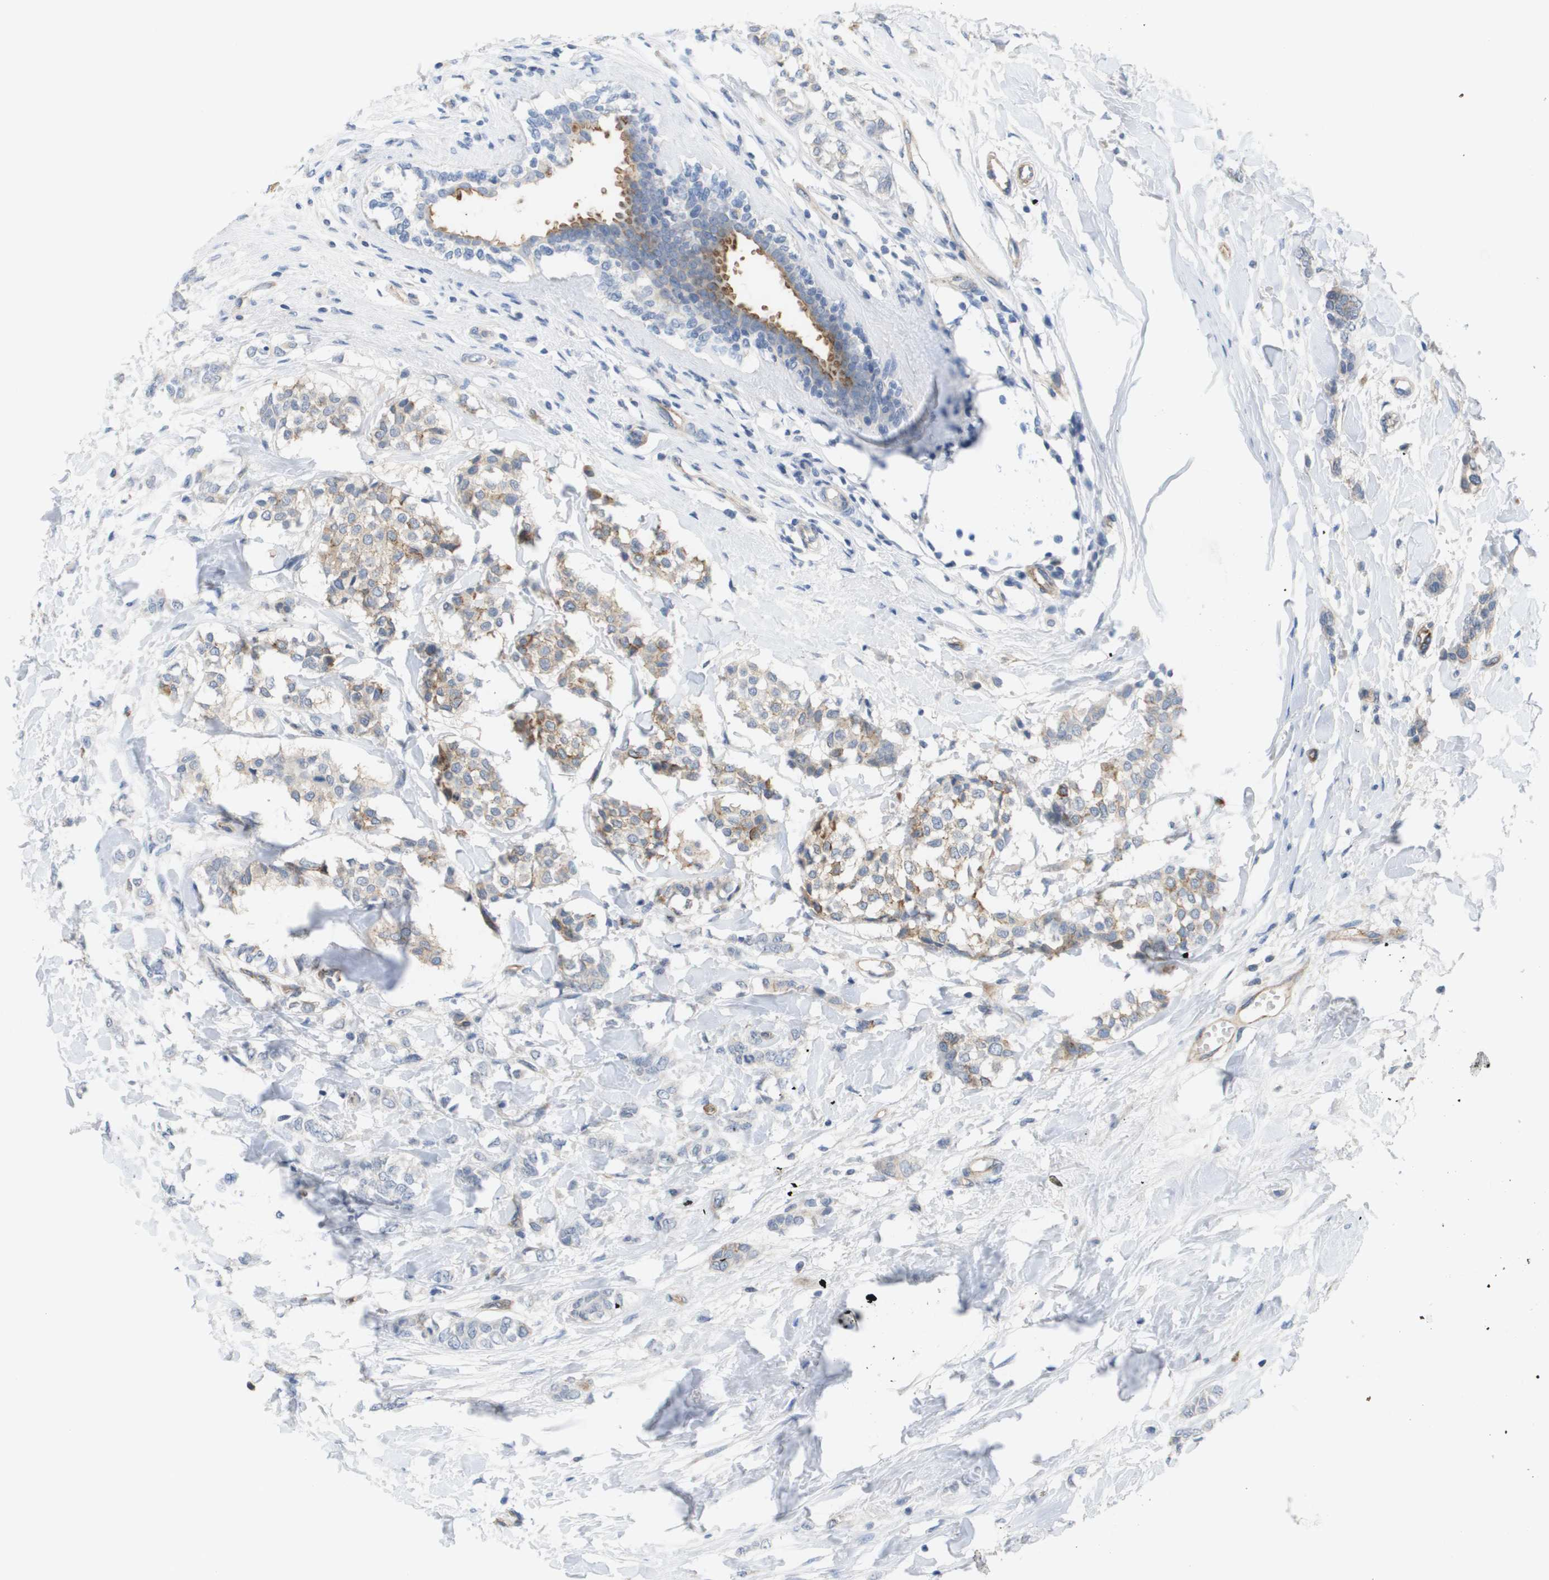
{"staining": {"intensity": "negative", "quantity": "none", "location": "none"}, "tissue": "breast cancer", "cell_type": "Tumor cells", "image_type": "cancer", "snomed": [{"axis": "morphology", "description": "Lobular carcinoma, in situ"}, {"axis": "morphology", "description": "Lobular carcinoma"}, {"axis": "topography", "description": "Breast"}], "caption": "A photomicrograph of human breast lobular carcinoma is negative for staining in tumor cells.", "gene": "ANGPT2", "patient": {"sex": "female", "age": 41}}